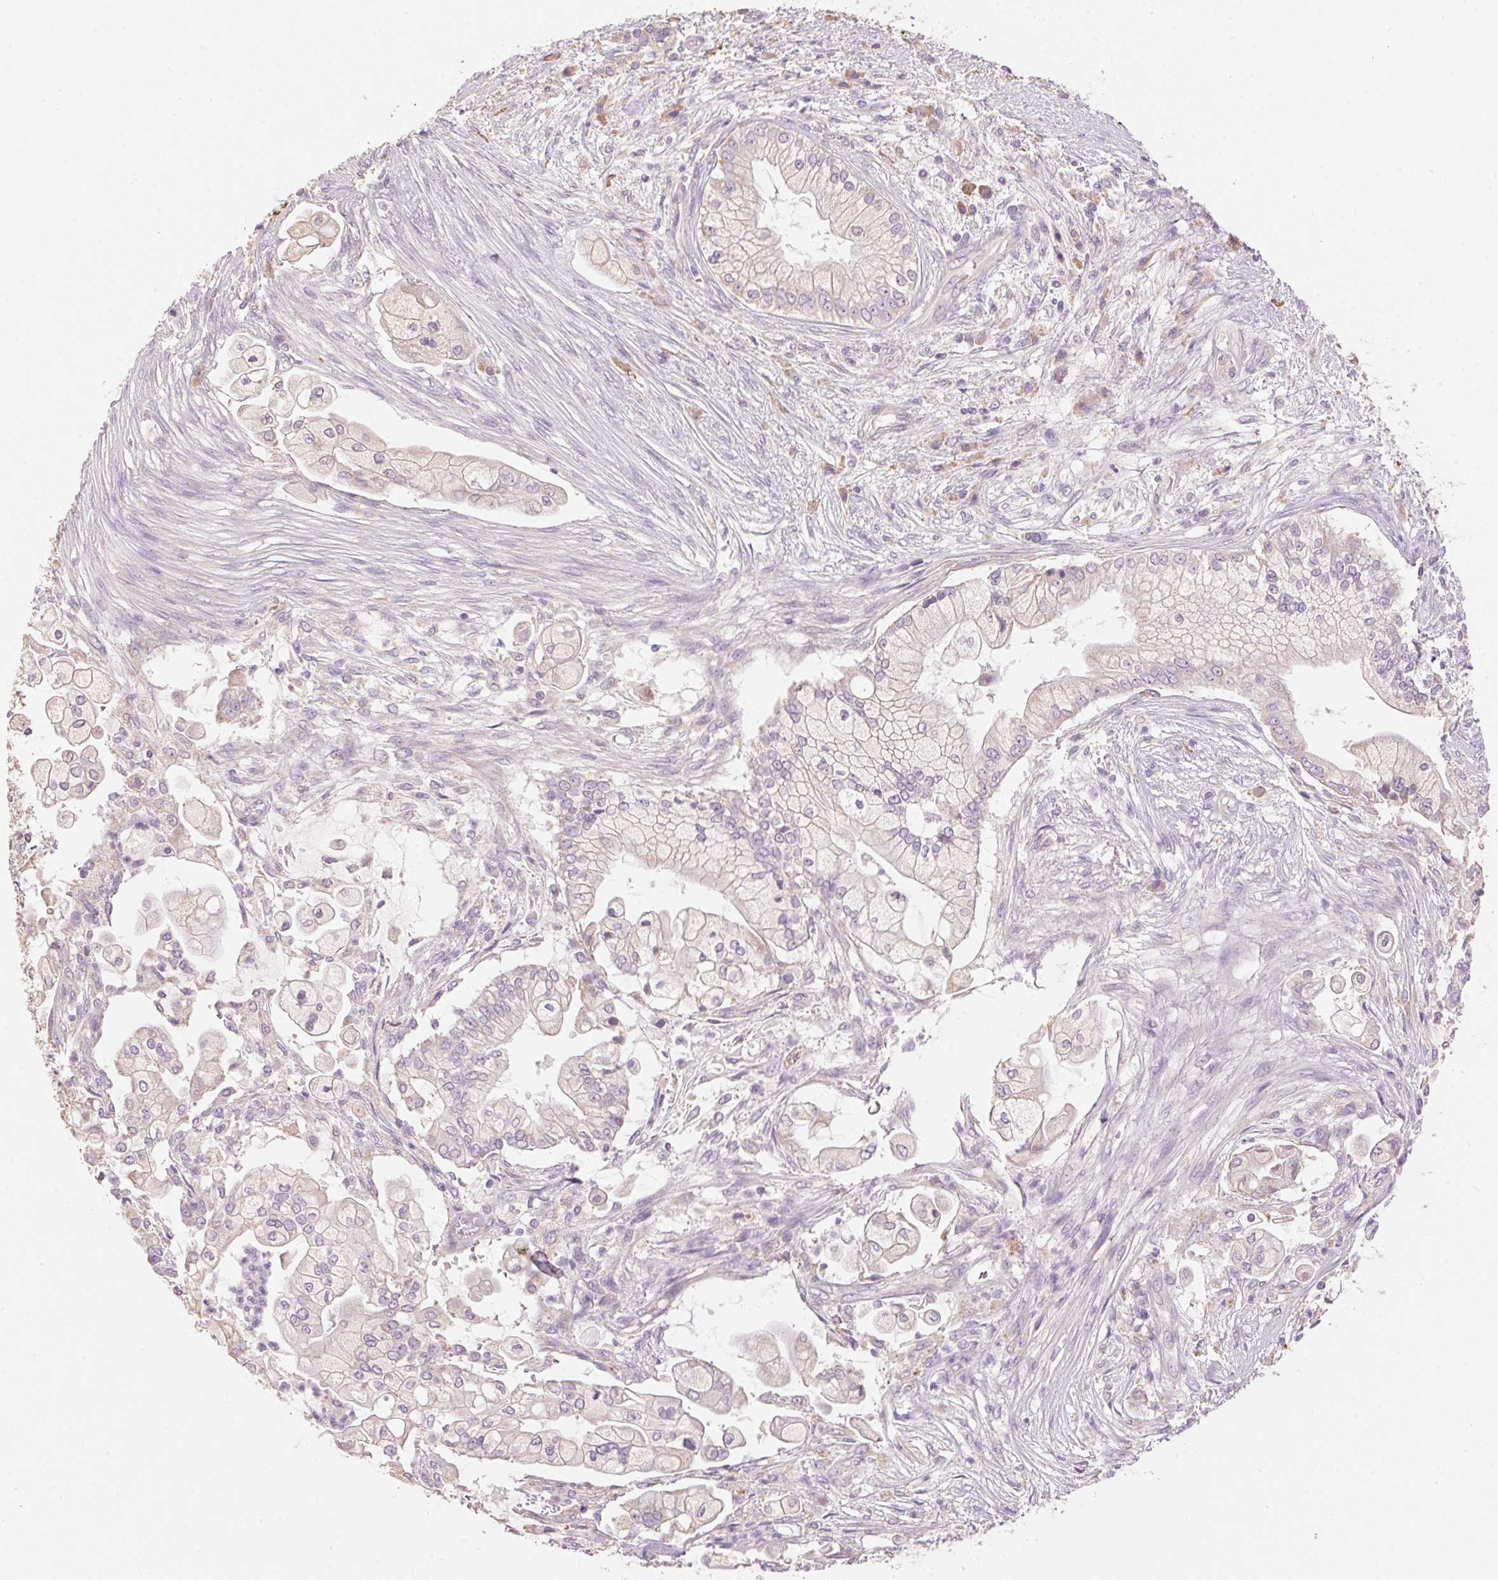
{"staining": {"intensity": "negative", "quantity": "none", "location": "none"}, "tissue": "pancreatic cancer", "cell_type": "Tumor cells", "image_type": "cancer", "snomed": [{"axis": "morphology", "description": "Adenocarcinoma, NOS"}, {"axis": "topography", "description": "Pancreas"}], "caption": "Tumor cells are negative for protein expression in human pancreatic adenocarcinoma. Nuclei are stained in blue.", "gene": "LYZL6", "patient": {"sex": "female", "age": 69}}